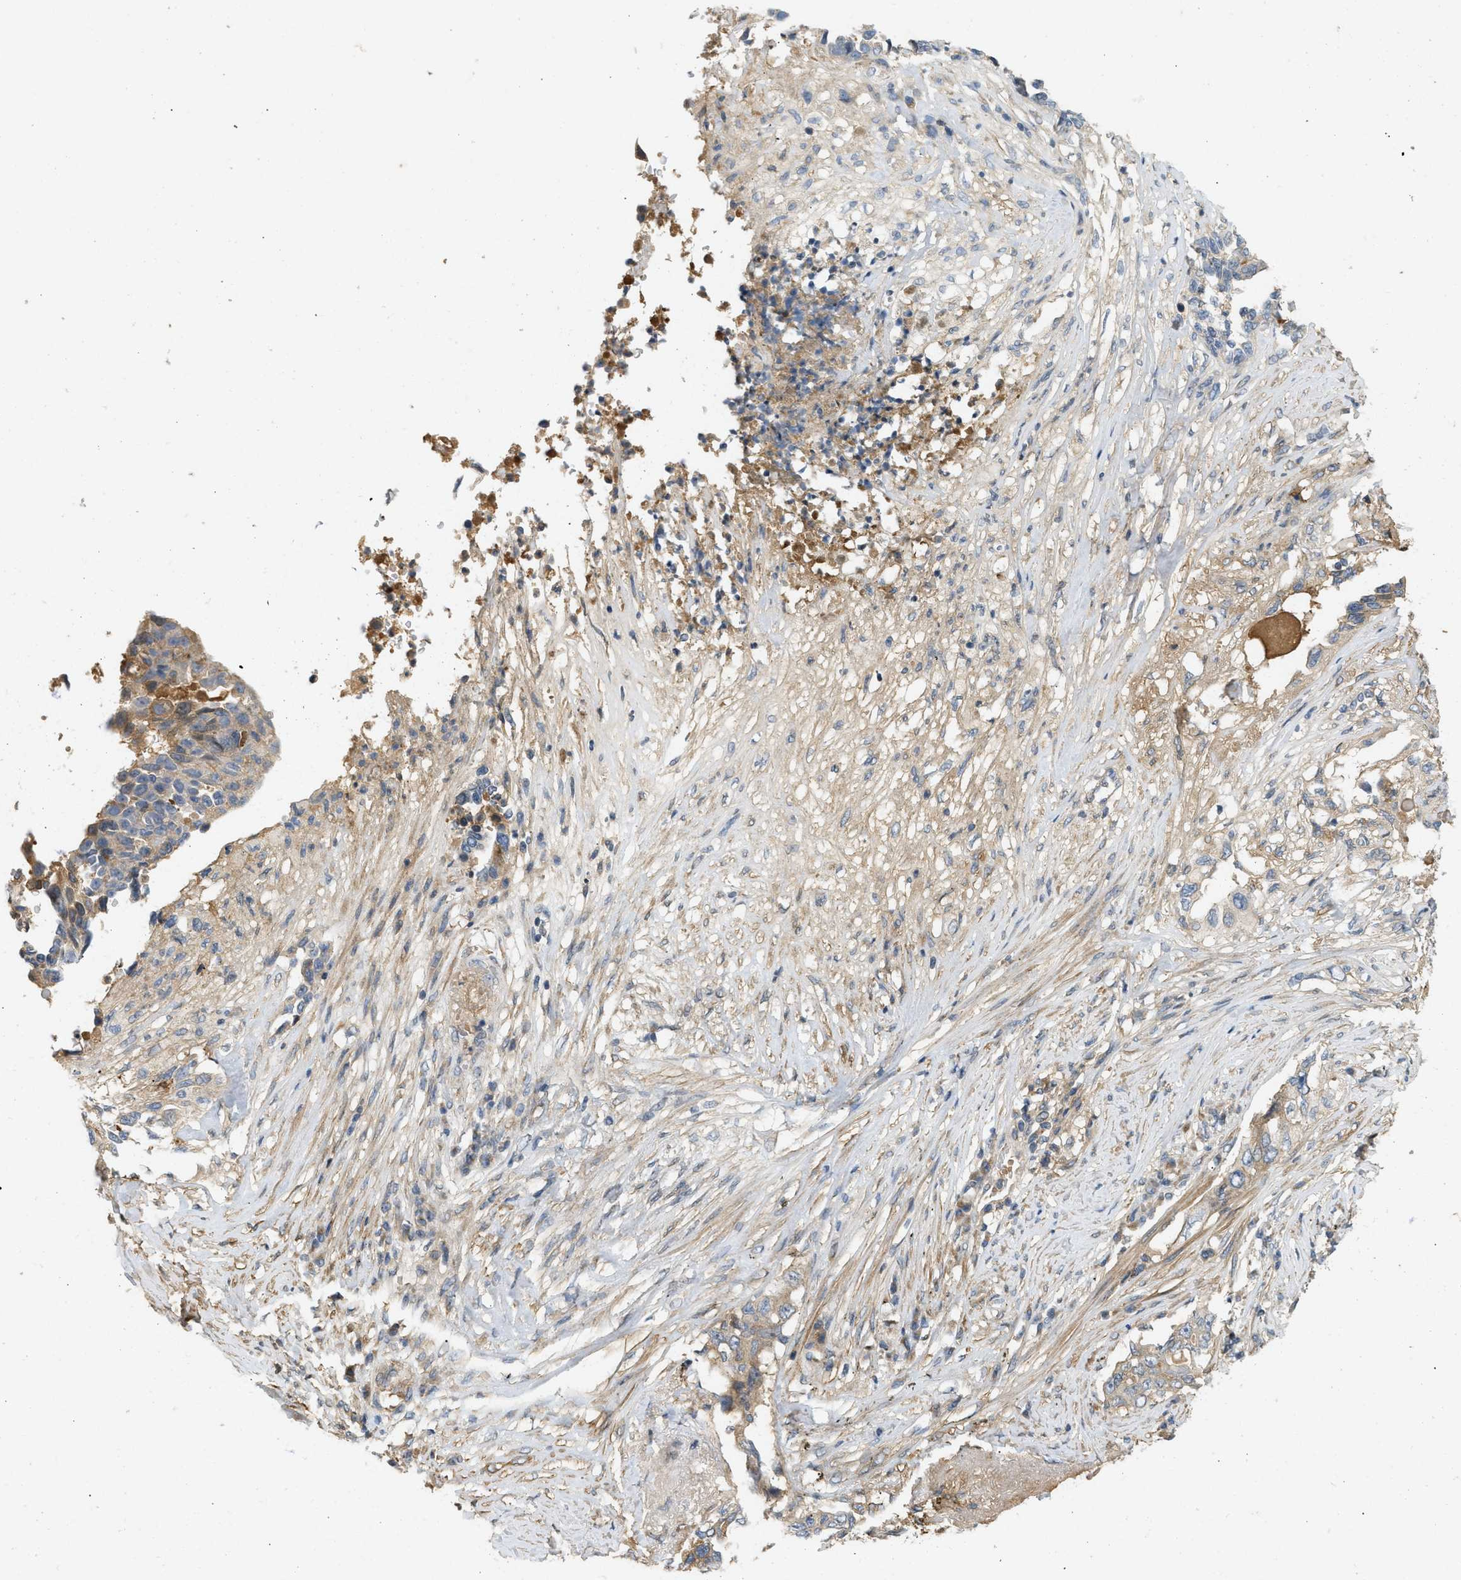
{"staining": {"intensity": "weak", "quantity": ">75%", "location": "cytoplasmic/membranous"}, "tissue": "lung cancer", "cell_type": "Tumor cells", "image_type": "cancer", "snomed": [{"axis": "morphology", "description": "Adenocarcinoma, NOS"}, {"axis": "topography", "description": "Lung"}], "caption": "Tumor cells exhibit low levels of weak cytoplasmic/membranous expression in about >75% of cells in adenocarcinoma (lung). (brown staining indicates protein expression, while blue staining denotes nuclei).", "gene": "F8", "patient": {"sex": "female", "age": 51}}